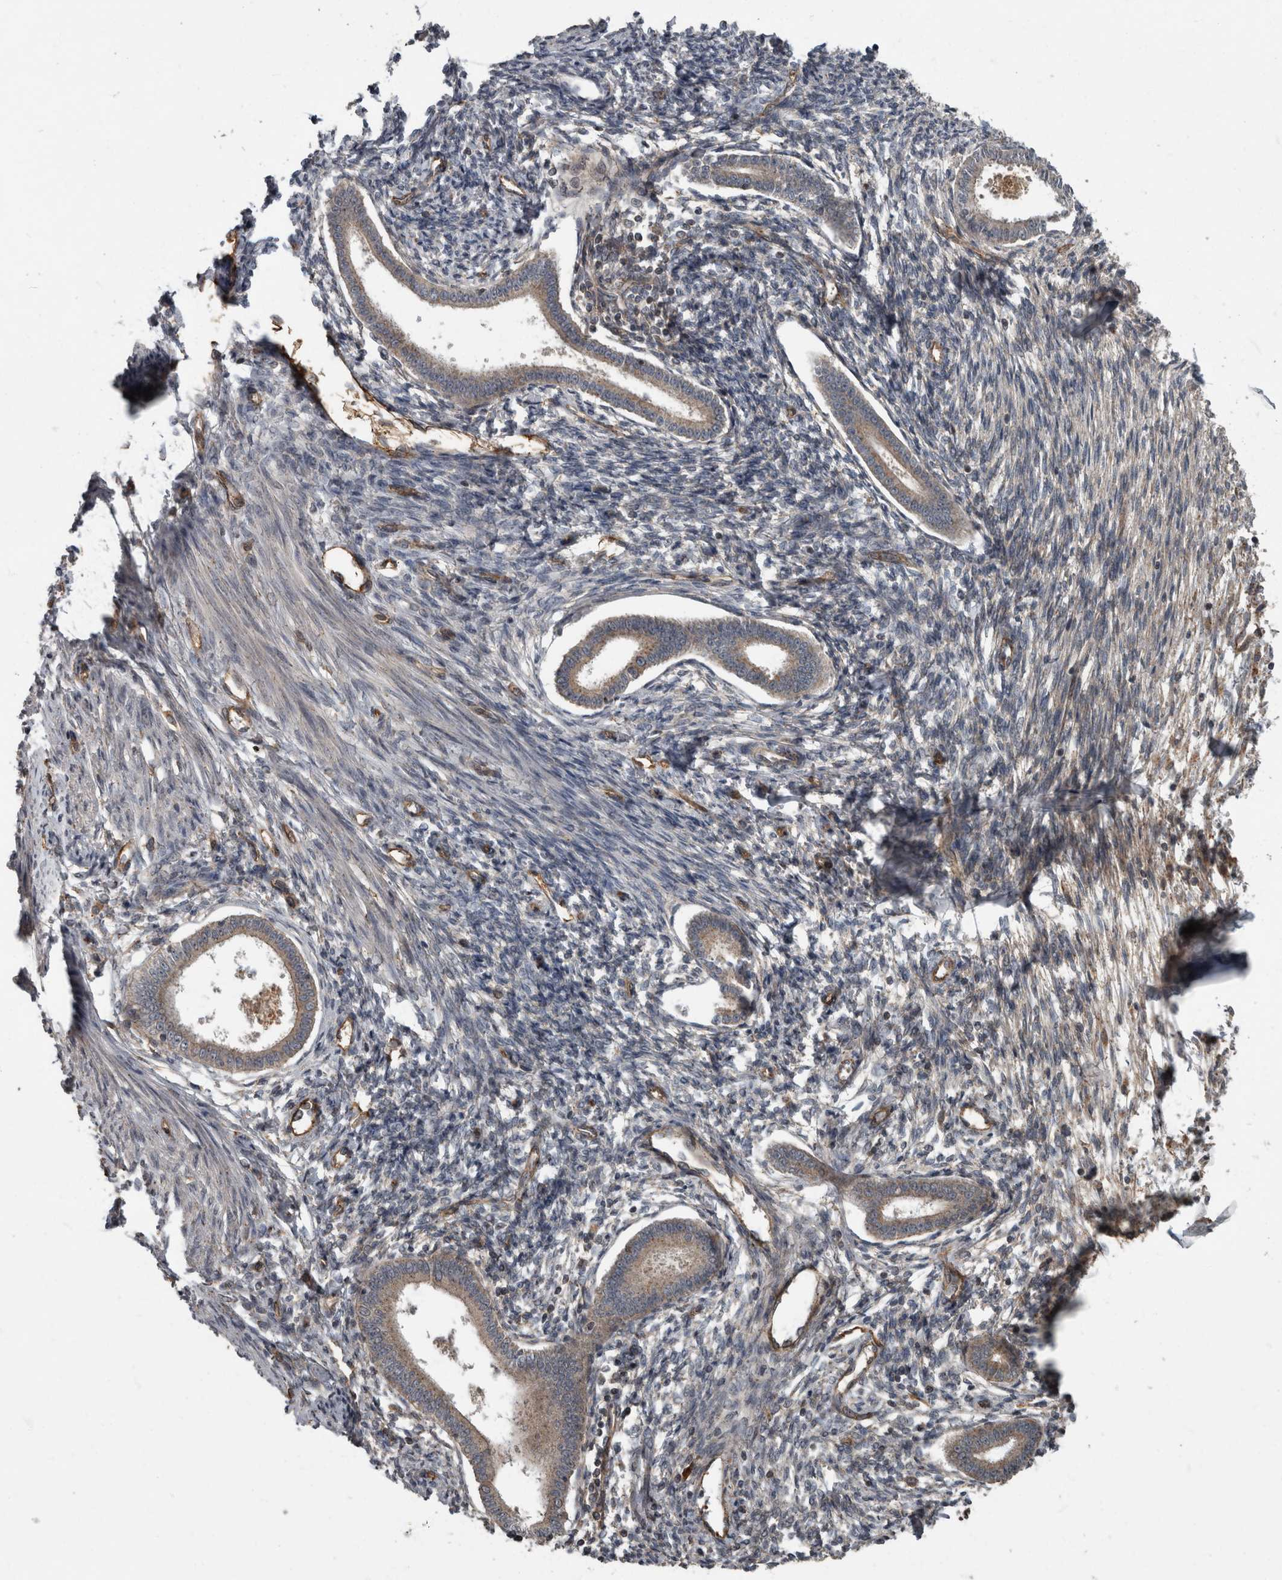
{"staining": {"intensity": "moderate", "quantity": "<25%", "location": "cytoplasmic/membranous"}, "tissue": "endometrium", "cell_type": "Cells in endometrial stroma", "image_type": "normal", "snomed": [{"axis": "morphology", "description": "Normal tissue, NOS"}, {"axis": "topography", "description": "Endometrium"}], "caption": "Moderate cytoplasmic/membranous expression is present in about <25% of cells in endometrial stroma in unremarkable endometrium.", "gene": "VEGFD", "patient": {"sex": "female", "age": 56}}